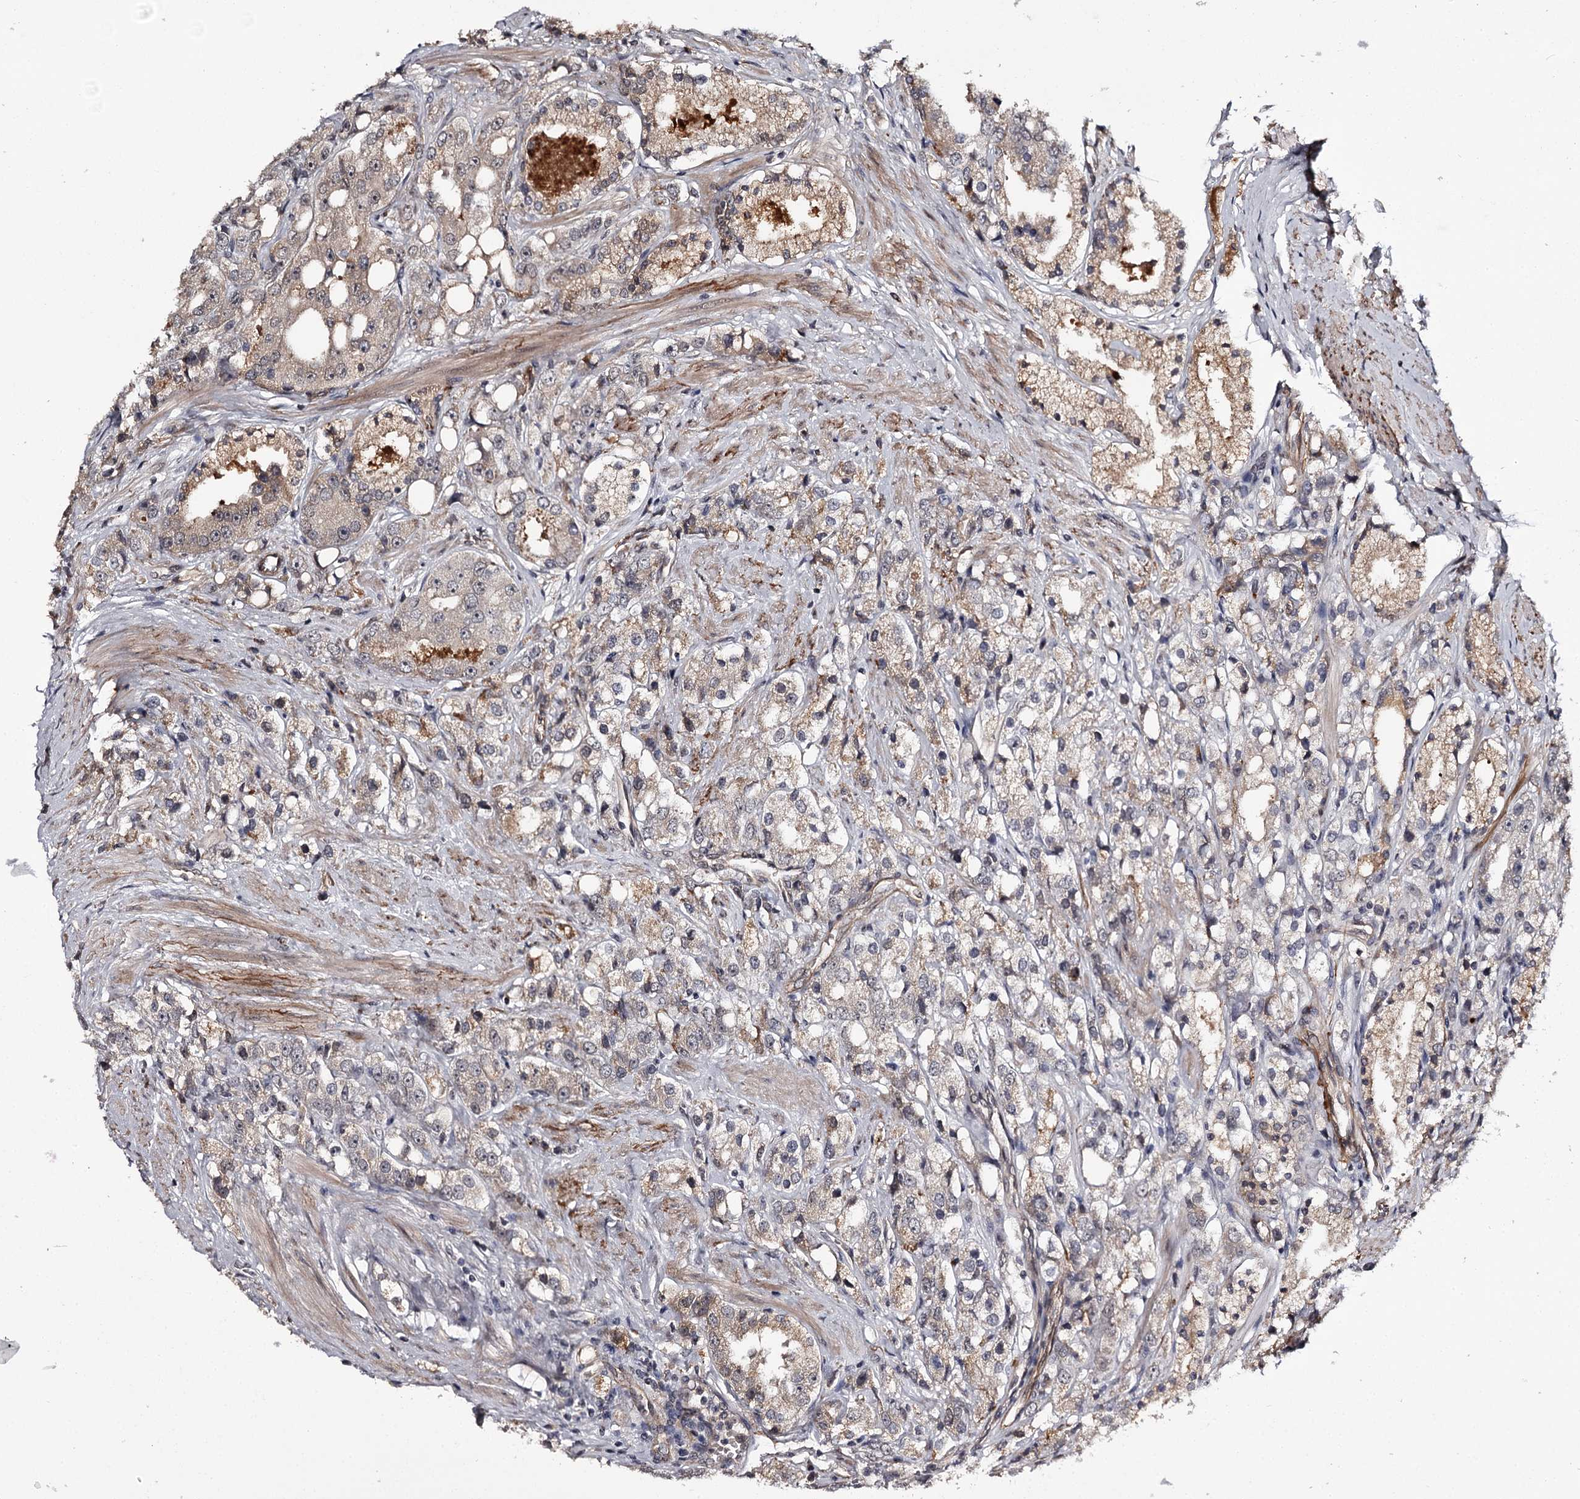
{"staining": {"intensity": "moderate", "quantity": "25%-75%", "location": "cytoplasmic/membranous"}, "tissue": "prostate cancer", "cell_type": "Tumor cells", "image_type": "cancer", "snomed": [{"axis": "morphology", "description": "Adenocarcinoma, NOS"}, {"axis": "topography", "description": "Prostate"}], "caption": "The photomicrograph displays immunohistochemical staining of prostate adenocarcinoma. There is moderate cytoplasmic/membranous expression is seen in approximately 25%-75% of tumor cells. The staining was performed using DAB to visualize the protein expression in brown, while the nuclei were stained in blue with hematoxylin (Magnification: 20x).", "gene": "CWF19L2", "patient": {"sex": "male", "age": 79}}